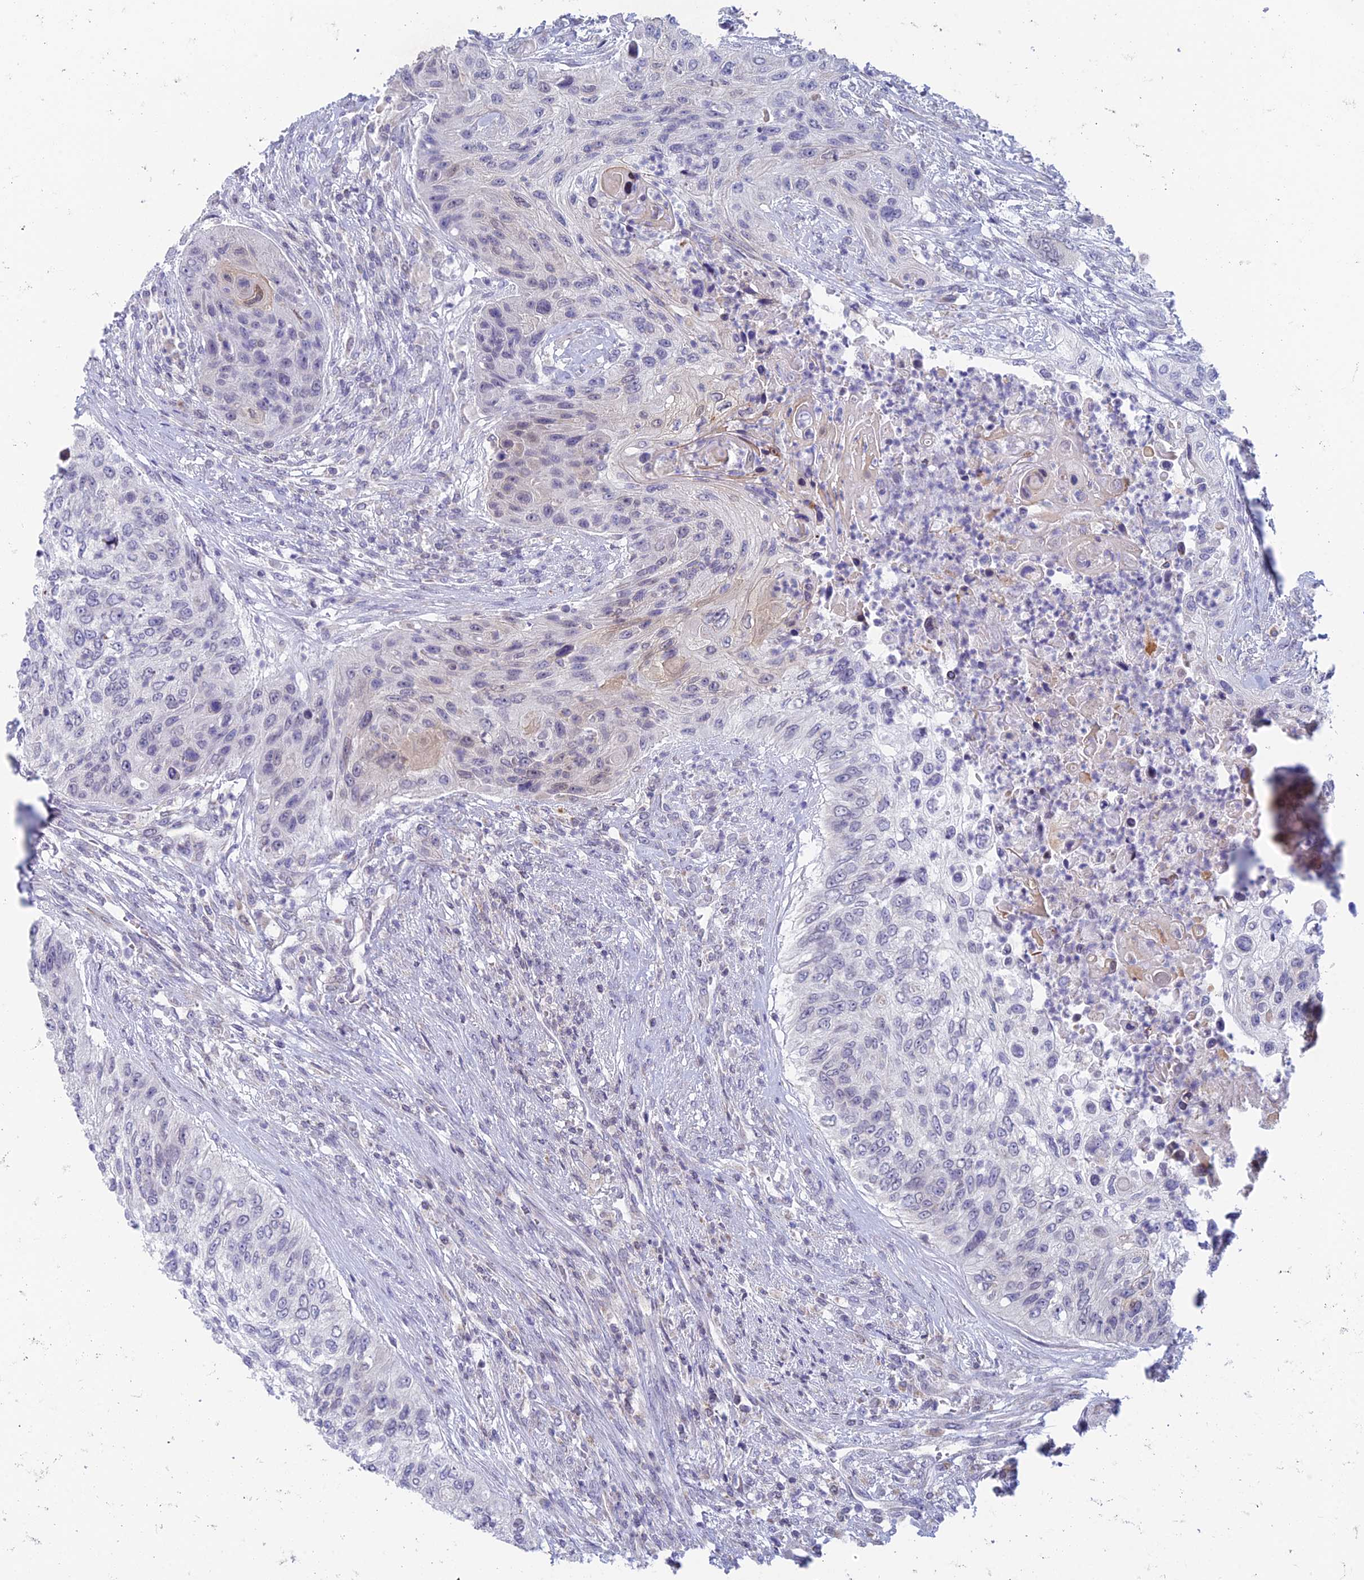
{"staining": {"intensity": "weak", "quantity": "<25%", "location": "cytoplasmic/membranous,nuclear"}, "tissue": "urothelial cancer", "cell_type": "Tumor cells", "image_type": "cancer", "snomed": [{"axis": "morphology", "description": "Urothelial carcinoma, High grade"}, {"axis": "topography", "description": "Urinary bladder"}], "caption": "The immunohistochemistry histopathology image has no significant positivity in tumor cells of urothelial cancer tissue. The staining was performed using DAB to visualize the protein expression in brown, while the nuclei were stained in blue with hematoxylin (Magnification: 20x).", "gene": "REXO5", "patient": {"sex": "female", "age": 60}}